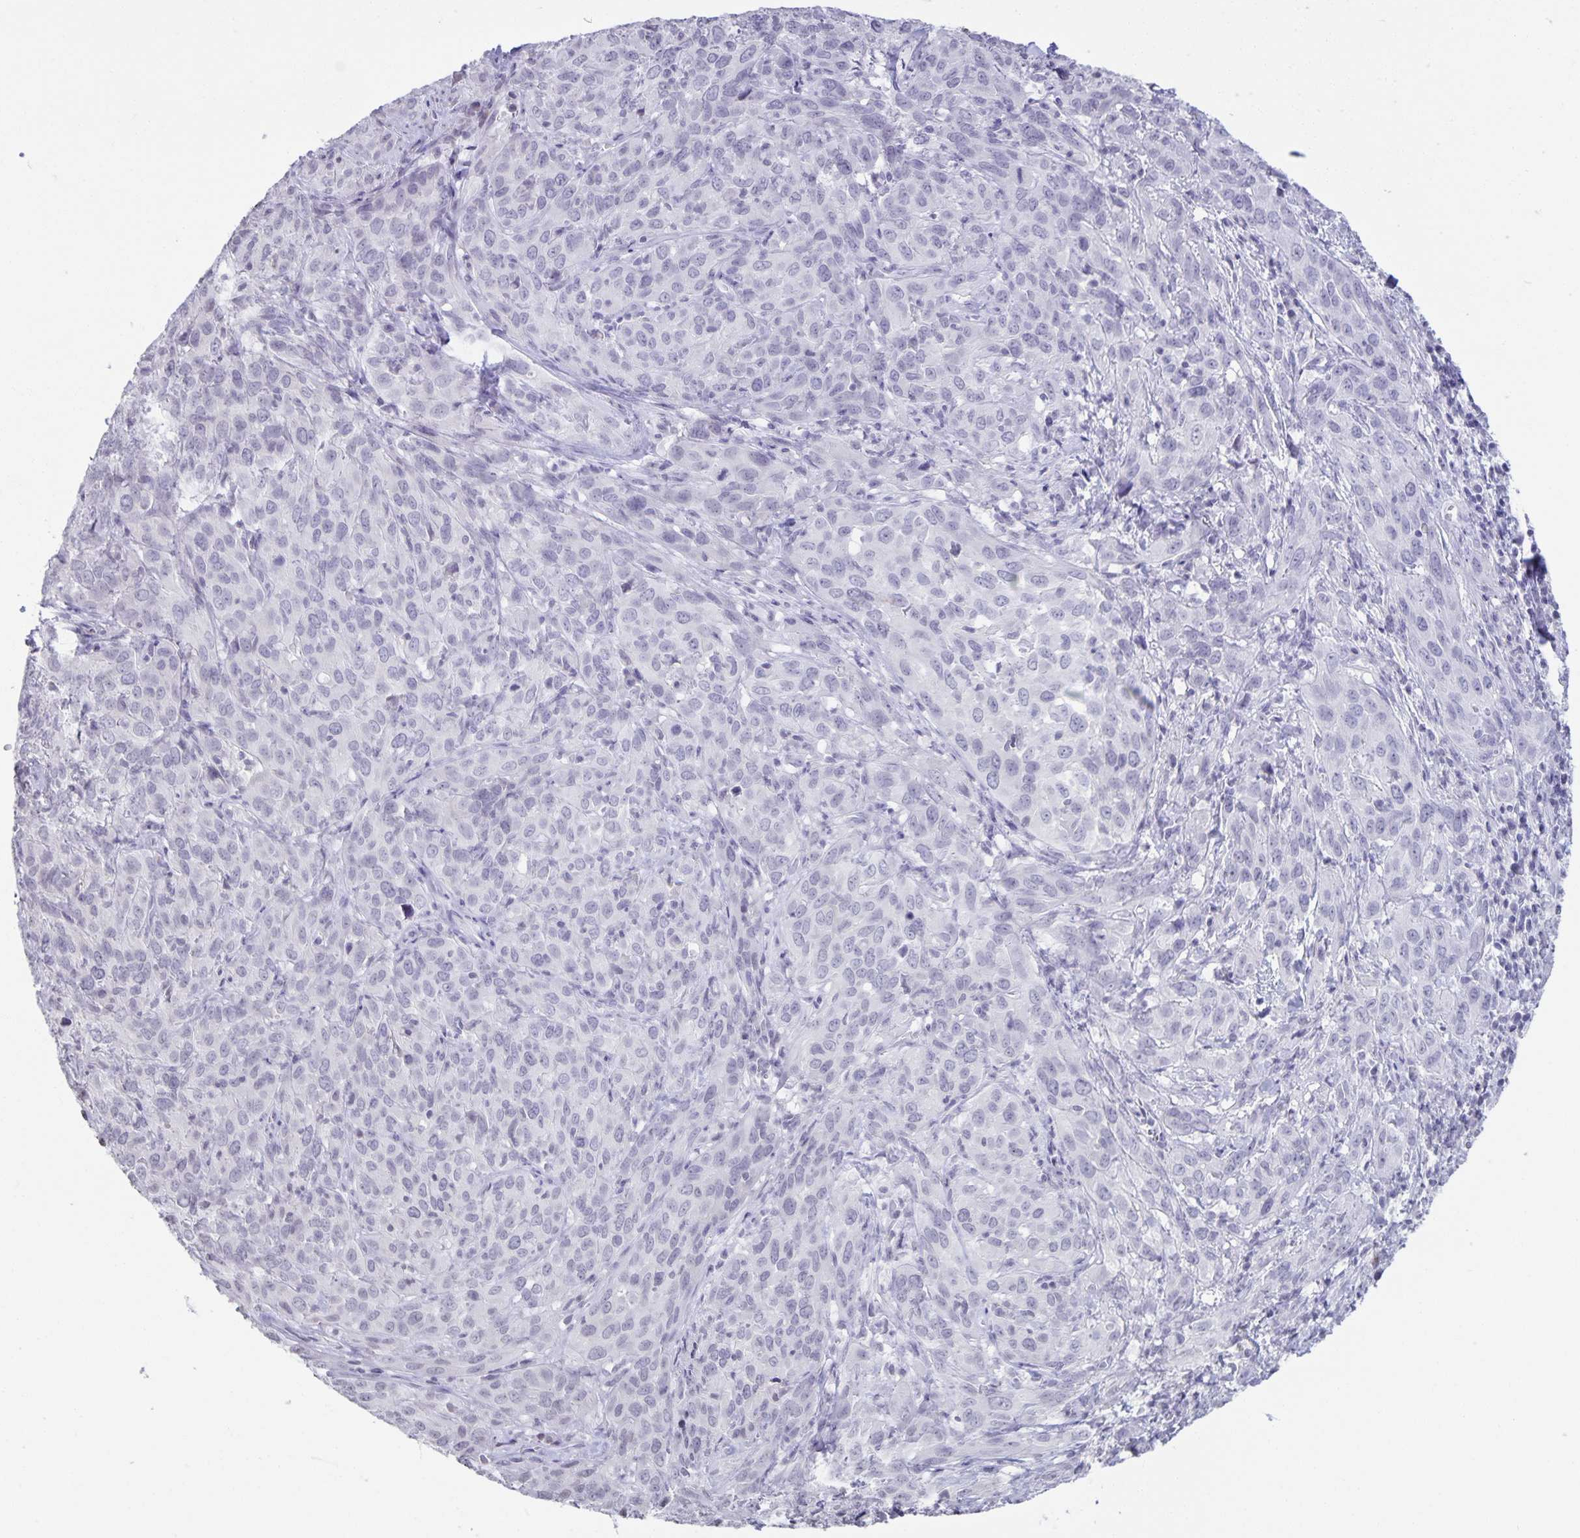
{"staining": {"intensity": "negative", "quantity": "none", "location": "none"}, "tissue": "cervical cancer", "cell_type": "Tumor cells", "image_type": "cancer", "snomed": [{"axis": "morphology", "description": "Squamous cell carcinoma, NOS"}, {"axis": "topography", "description": "Cervix"}], "caption": "Photomicrograph shows no protein expression in tumor cells of cervical cancer (squamous cell carcinoma) tissue.", "gene": "AQP4", "patient": {"sex": "female", "age": 51}}